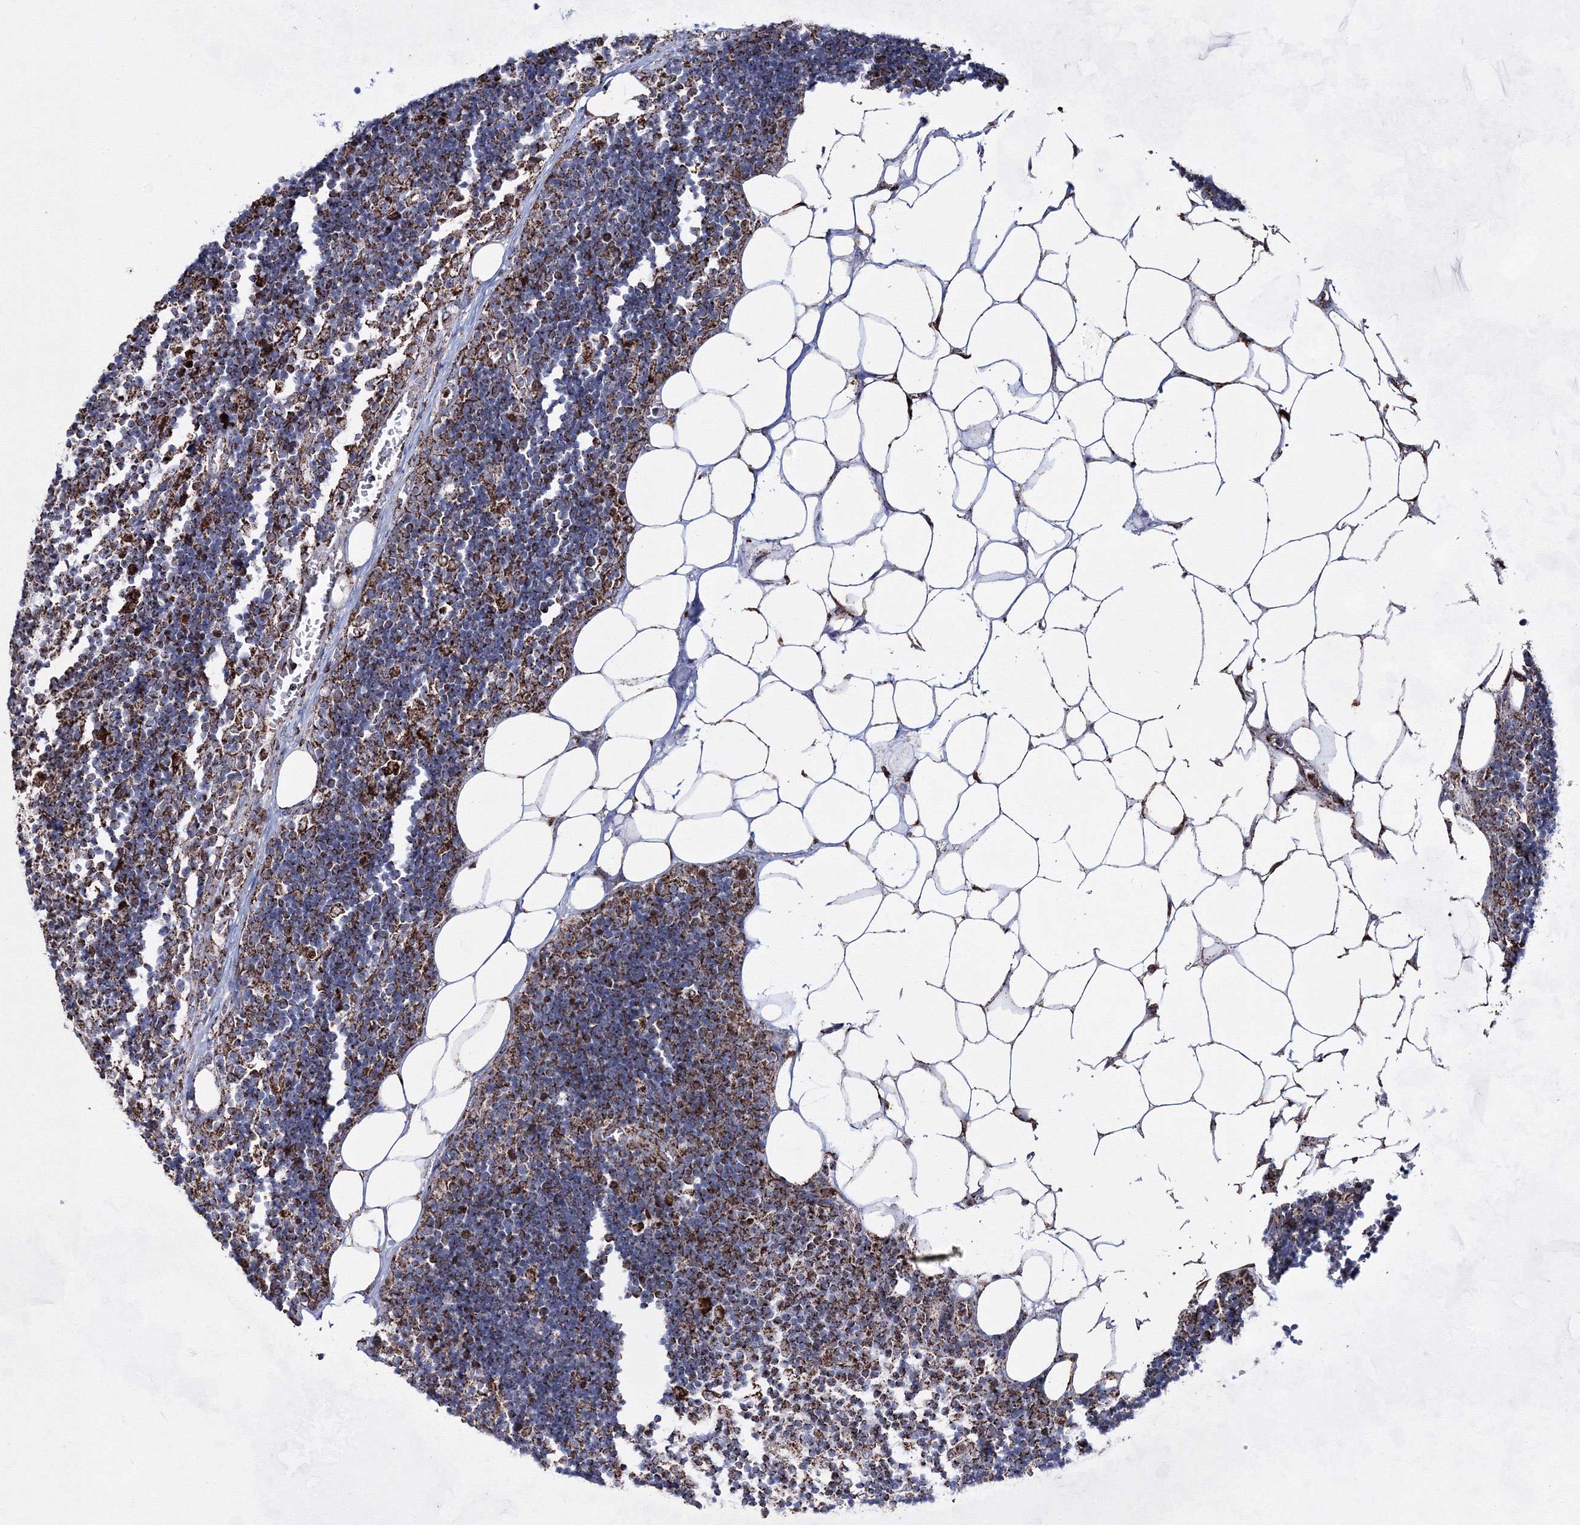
{"staining": {"intensity": "moderate", "quantity": "25%-75%", "location": "cytoplasmic/membranous"}, "tissue": "lymph node", "cell_type": "Germinal center cells", "image_type": "normal", "snomed": [{"axis": "morphology", "description": "Normal tissue, NOS"}, {"axis": "topography", "description": "Lymph node"}], "caption": "IHC (DAB) staining of normal lymph node exhibits moderate cytoplasmic/membranous protein staining in approximately 25%-75% of germinal center cells.", "gene": "HADHB", "patient": {"sex": "male", "age": 33}}